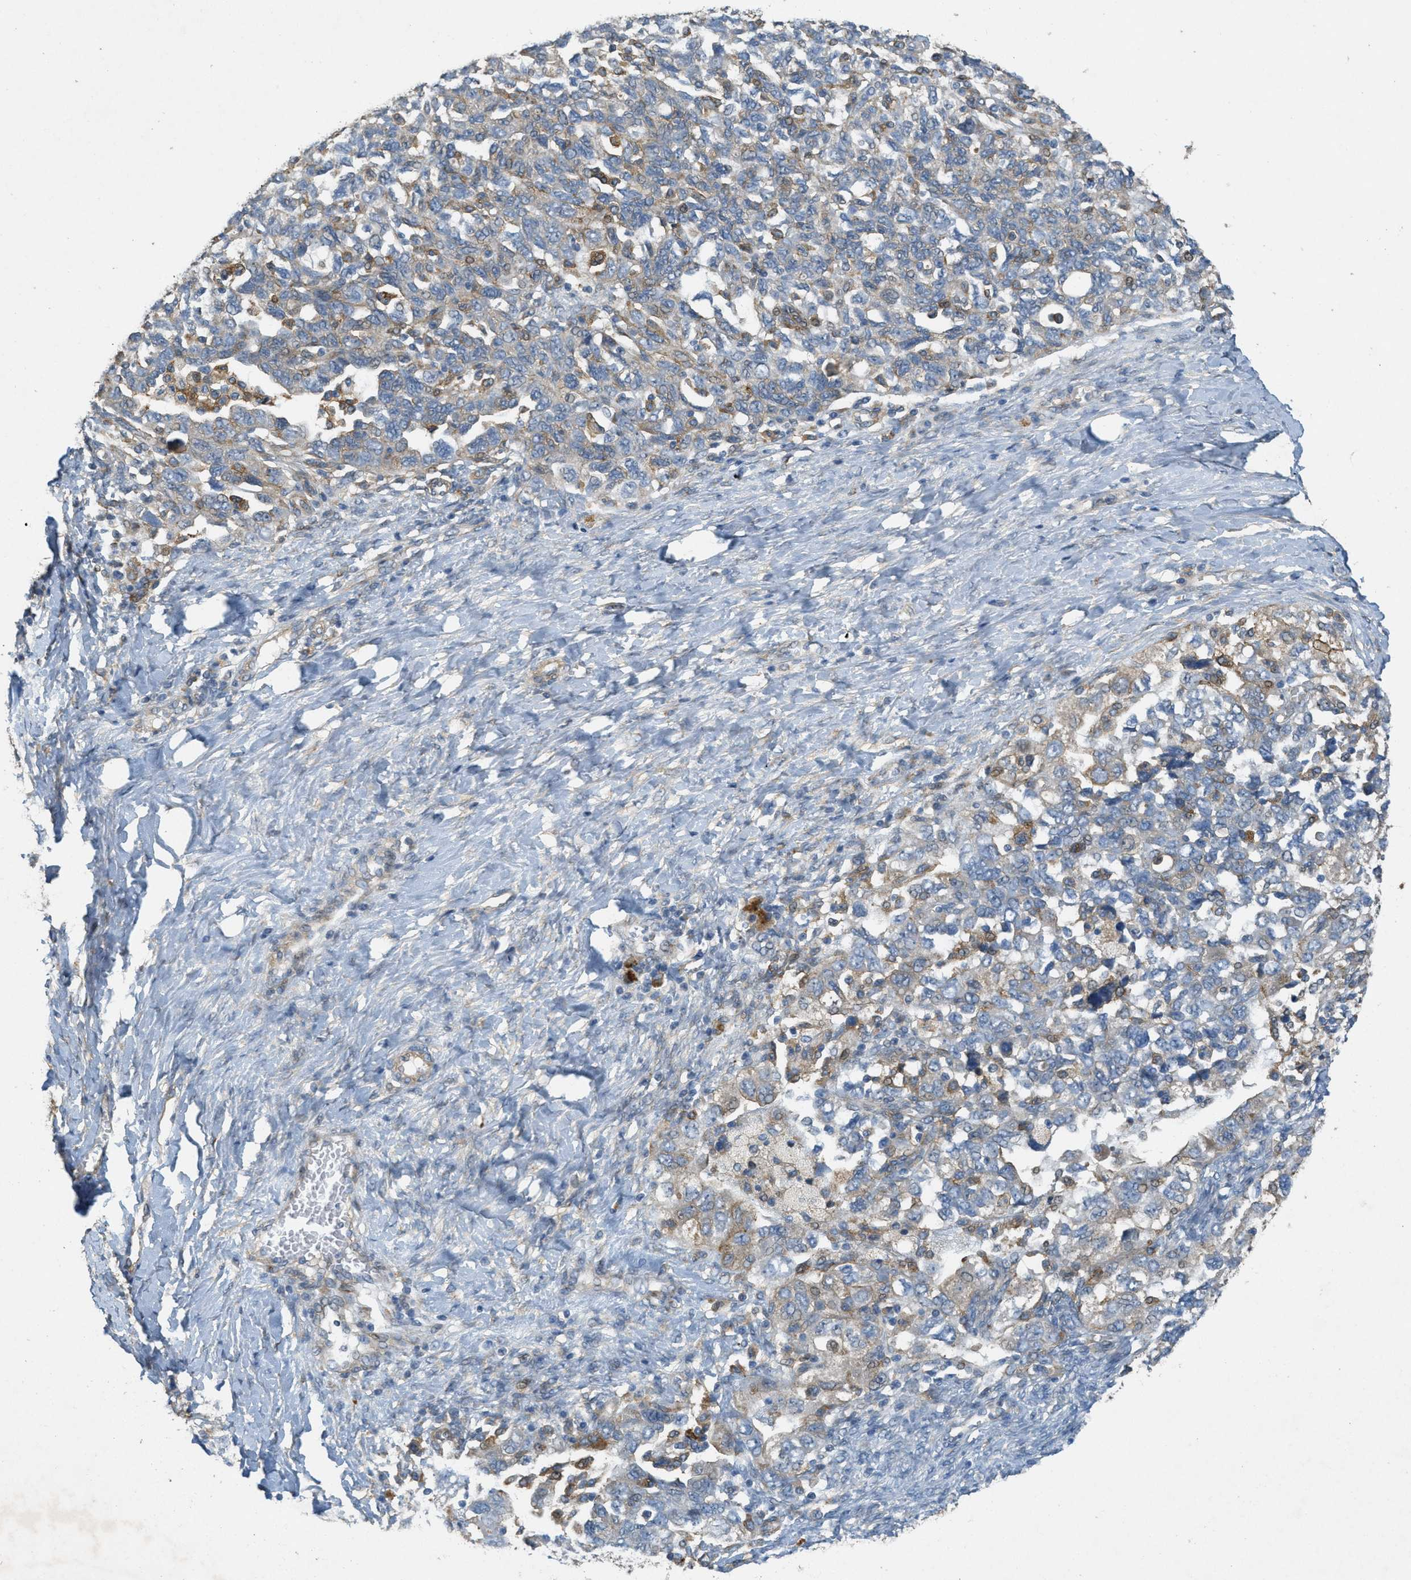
{"staining": {"intensity": "moderate", "quantity": "25%-75%", "location": "cytoplasmic/membranous"}, "tissue": "ovarian cancer", "cell_type": "Tumor cells", "image_type": "cancer", "snomed": [{"axis": "morphology", "description": "Carcinoma, NOS"}, {"axis": "morphology", "description": "Cystadenocarcinoma, serous, NOS"}, {"axis": "topography", "description": "Ovary"}], "caption": "An immunohistochemistry image of tumor tissue is shown. Protein staining in brown shows moderate cytoplasmic/membranous positivity in carcinoma (ovarian) within tumor cells.", "gene": "ADCY5", "patient": {"sex": "female", "age": 69}}